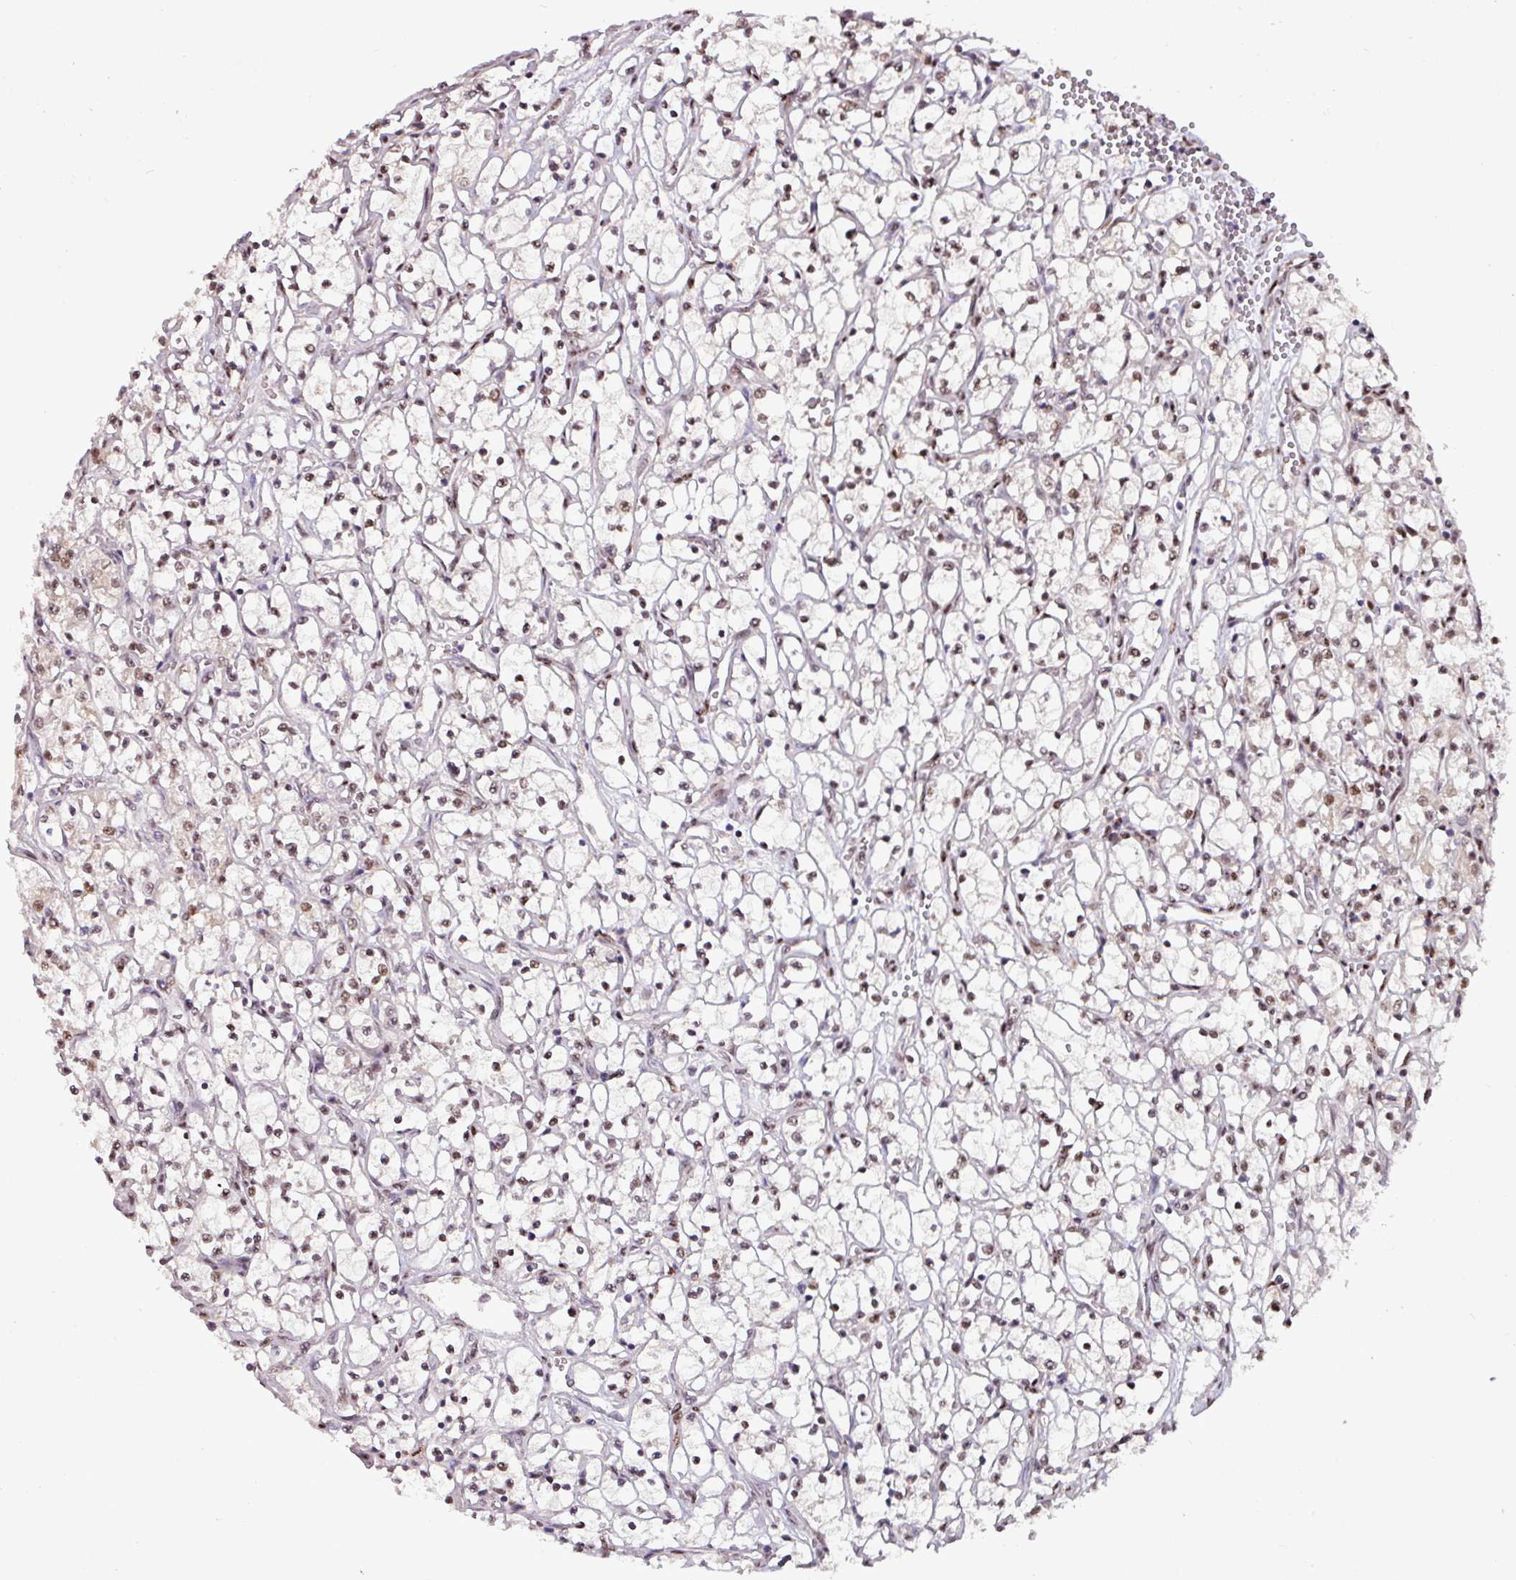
{"staining": {"intensity": "moderate", "quantity": "25%-75%", "location": "nuclear"}, "tissue": "renal cancer", "cell_type": "Tumor cells", "image_type": "cancer", "snomed": [{"axis": "morphology", "description": "Adenocarcinoma, NOS"}, {"axis": "topography", "description": "Kidney"}], "caption": "Tumor cells display medium levels of moderate nuclear staining in approximately 25%-75% of cells in renal adenocarcinoma.", "gene": "IRF2BPL", "patient": {"sex": "female", "age": 69}}